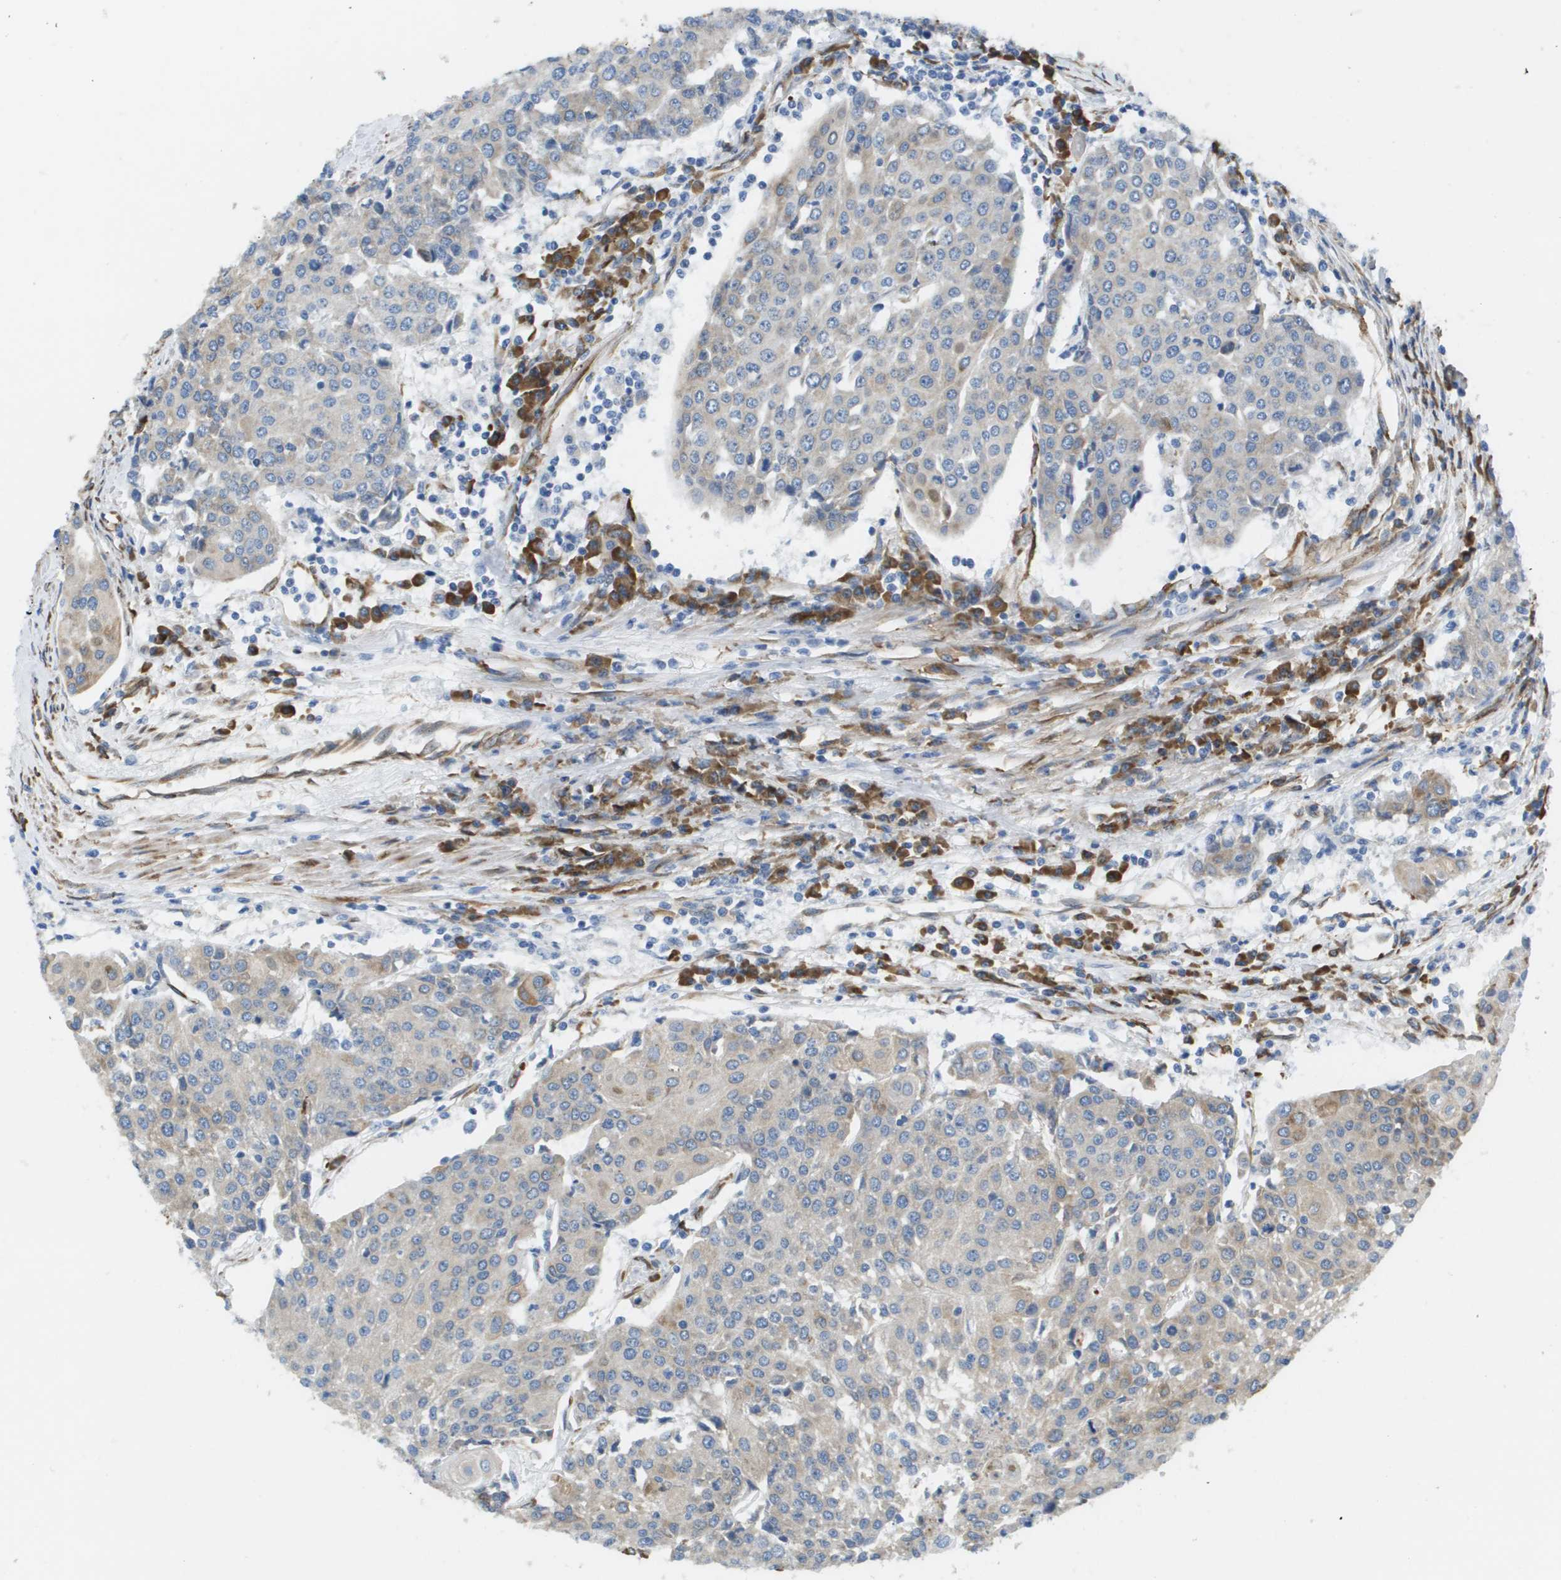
{"staining": {"intensity": "weak", "quantity": "<25%", "location": "cytoplasmic/membranous"}, "tissue": "urothelial cancer", "cell_type": "Tumor cells", "image_type": "cancer", "snomed": [{"axis": "morphology", "description": "Urothelial carcinoma, High grade"}, {"axis": "topography", "description": "Urinary bladder"}], "caption": "High power microscopy micrograph of an immunohistochemistry photomicrograph of urothelial carcinoma (high-grade), revealing no significant positivity in tumor cells.", "gene": "ST3GAL2", "patient": {"sex": "female", "age": 85}}